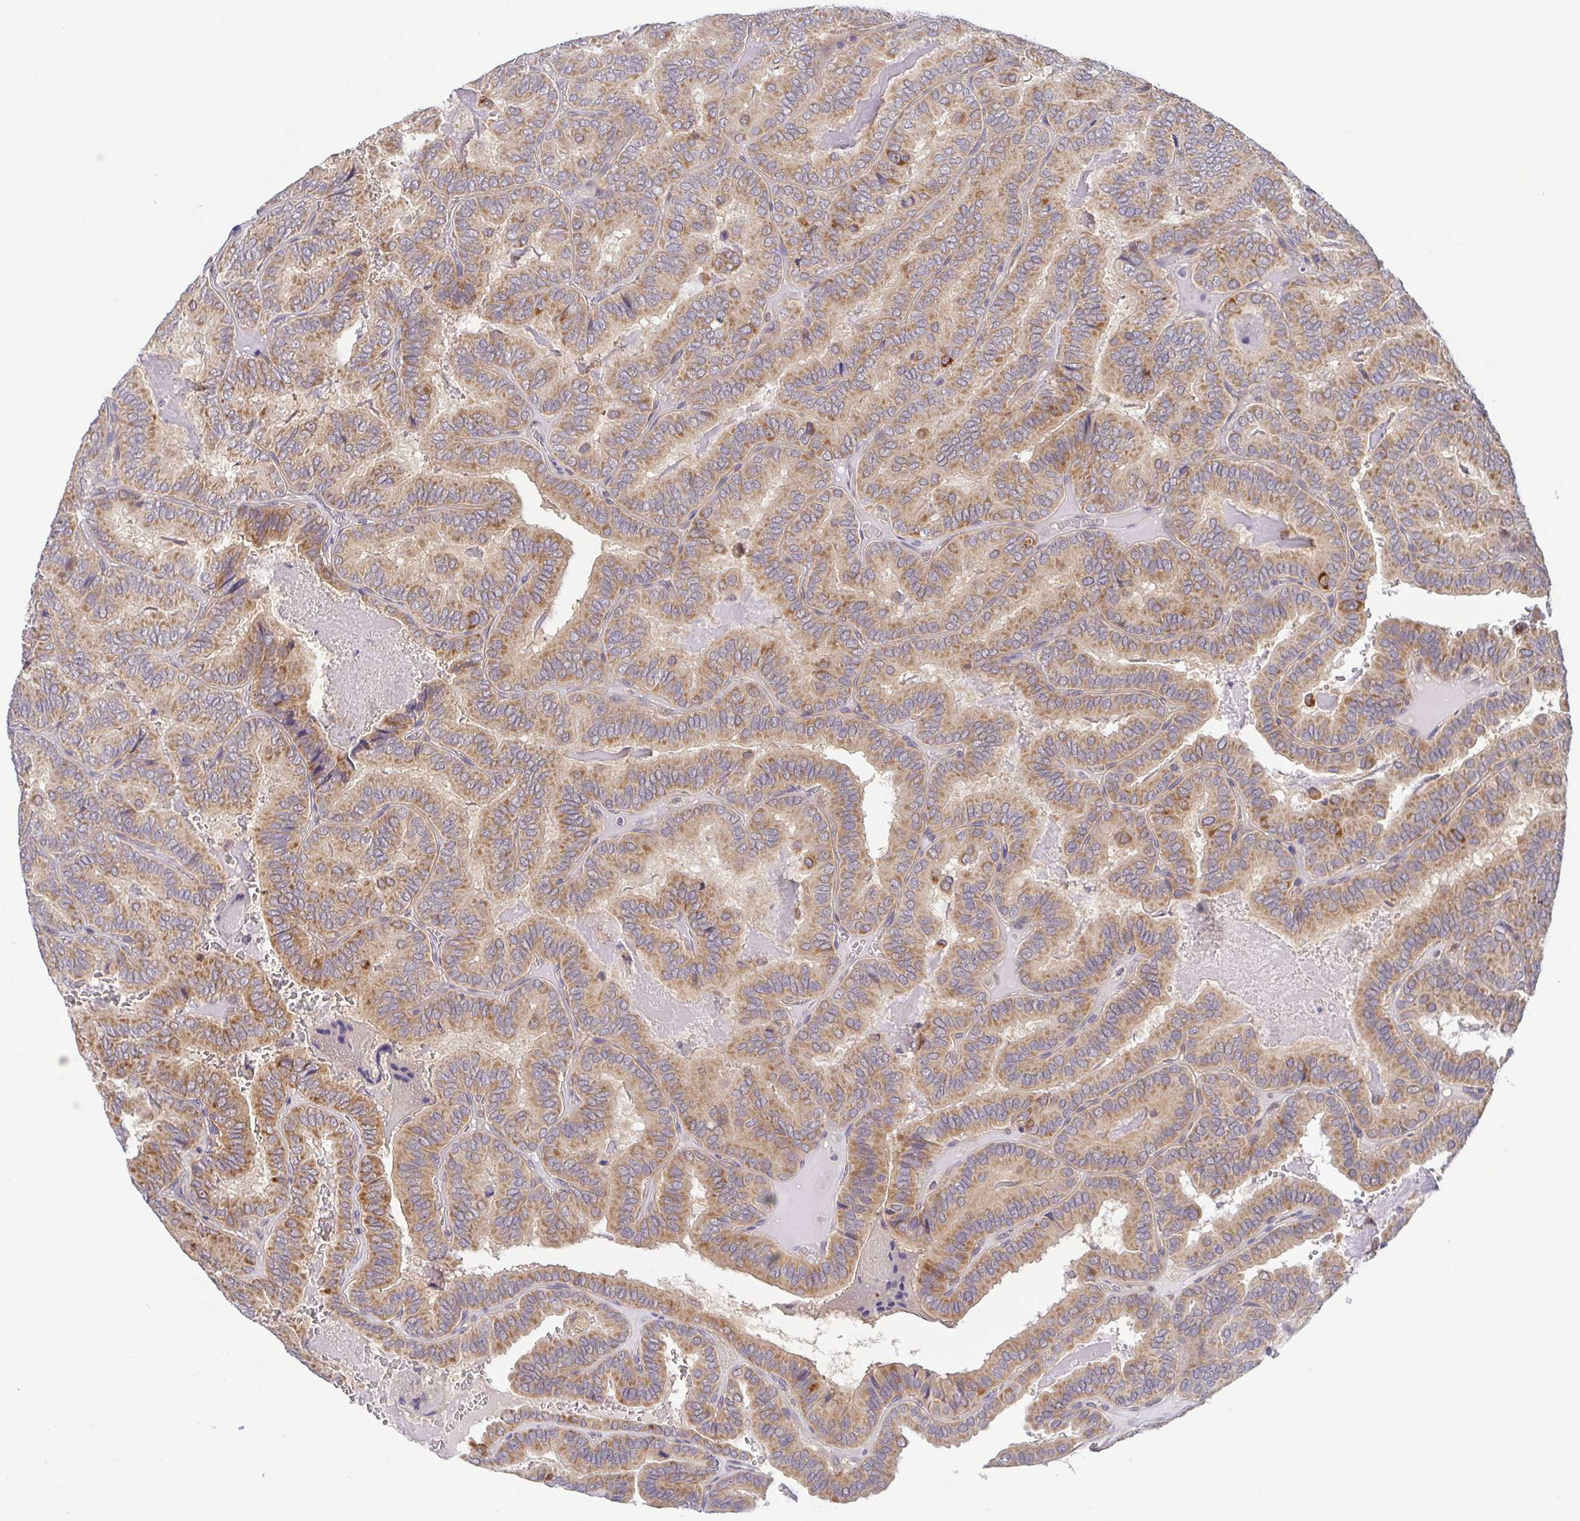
{"staining": {"intensity": "moderate", "quantity": ">75%", "location": "cytoplasmic/membranous"}, "tissue": "thyroid cancer", "cell_type": "Tumor cells", "image_type": "cancer", "snomed": [{"axis": "morphology", "description": "Papillary adenocarcinoma, NOS"}, {"axis": "topography", "description": "Thyroid gland"}], "caption": "The immunohistochemical stain labels moderate cytoplasmic/membranous positivity in tumor cells of thyroid cancer (papillary adenocarcinoma) tissue. (IHC, brightfield microscopy, high magnification).", "gene": "BCL2L1", "patient": {"sex": "female", "age": 75}}